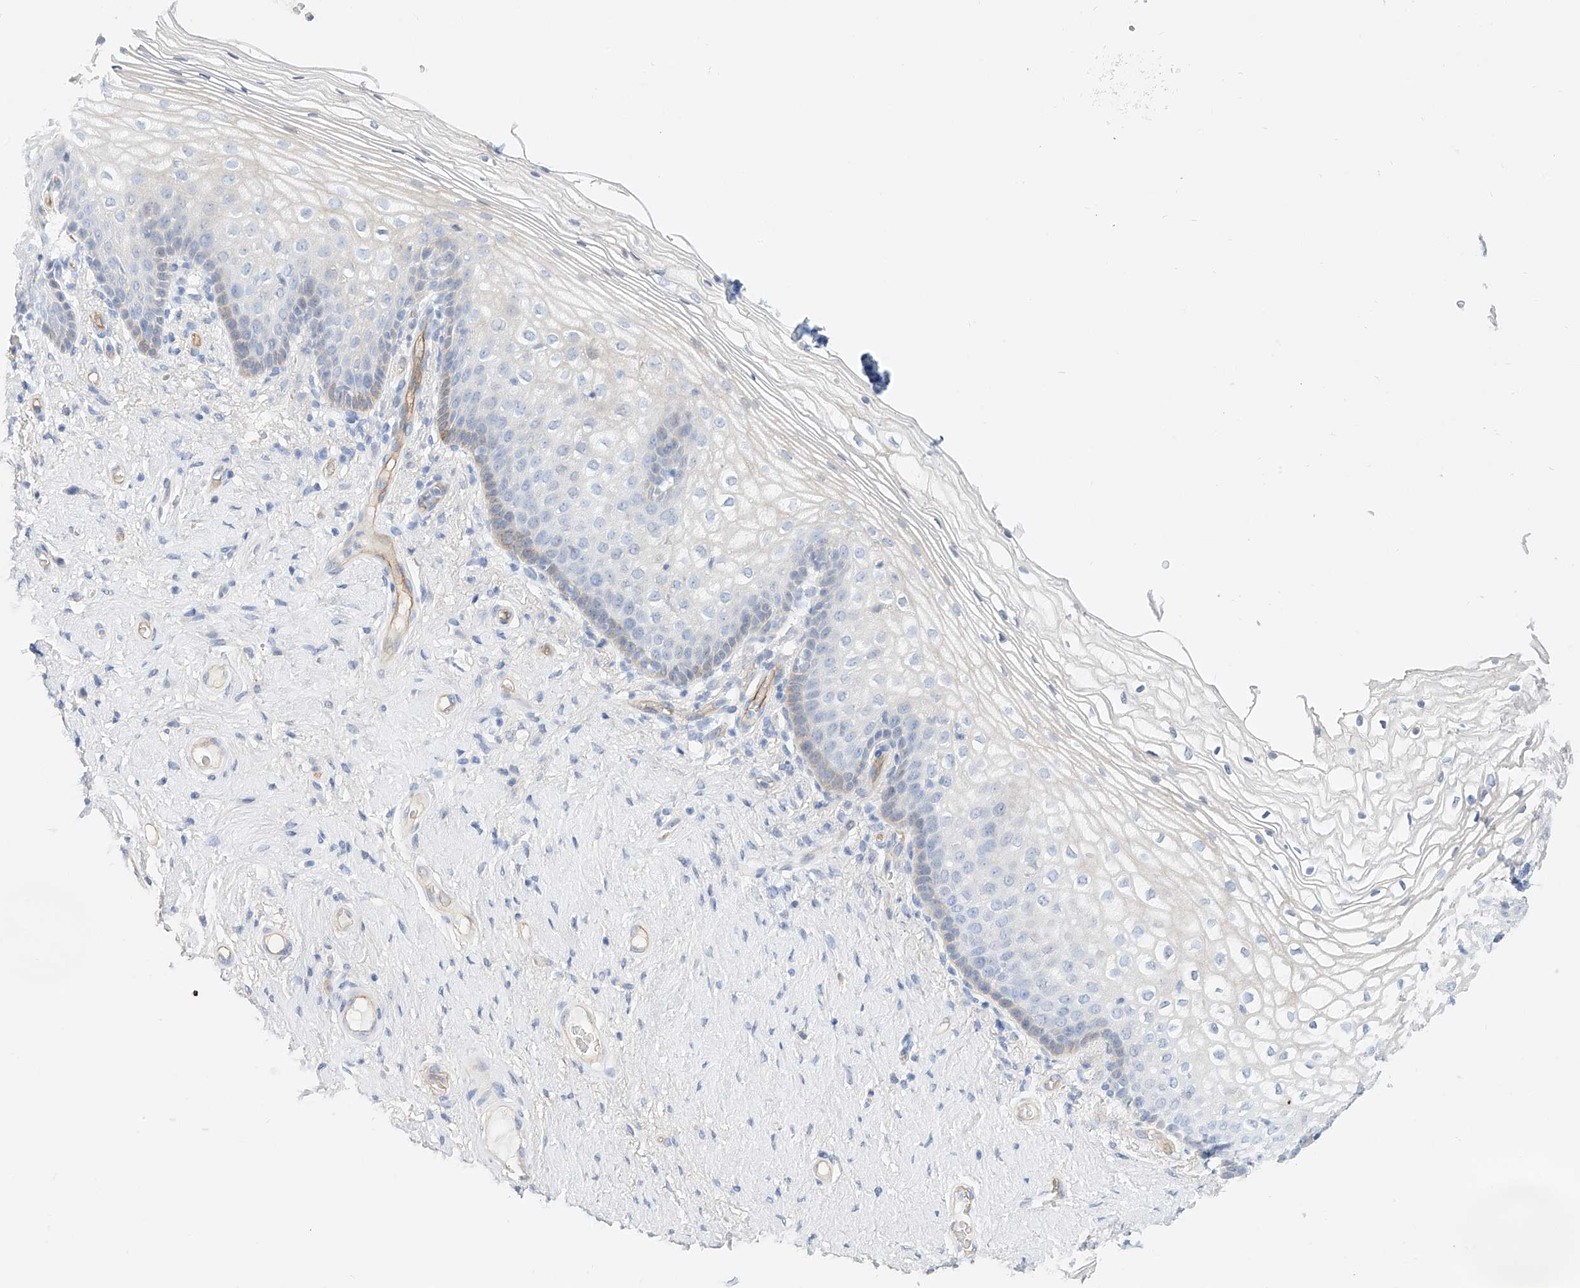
{"staining": {"intensity": "weak", "quantity": "<25%", "location": "cytoplasmic/membranous"}, "tissue": "vagina", "cell_type": "Squamous epithelial cells", "image_type": "normal", "snomed": [{"axis": "morphology", "description": "Normal tissue, NOS"}, {"axis": "topography", "description": "Vagina"}], "caption": "IHC image of unremarkable vagina: vagina stained with DAB (3,3'-diaminobenzidine) shows no significant protein positivity in squamous epithelial cells. (DAB (3,3'-diaminobenzidine) immunohistochemistry, high magnification).", "gene": "SBSPON", "patient": {"sex": "female", "age": 60}}